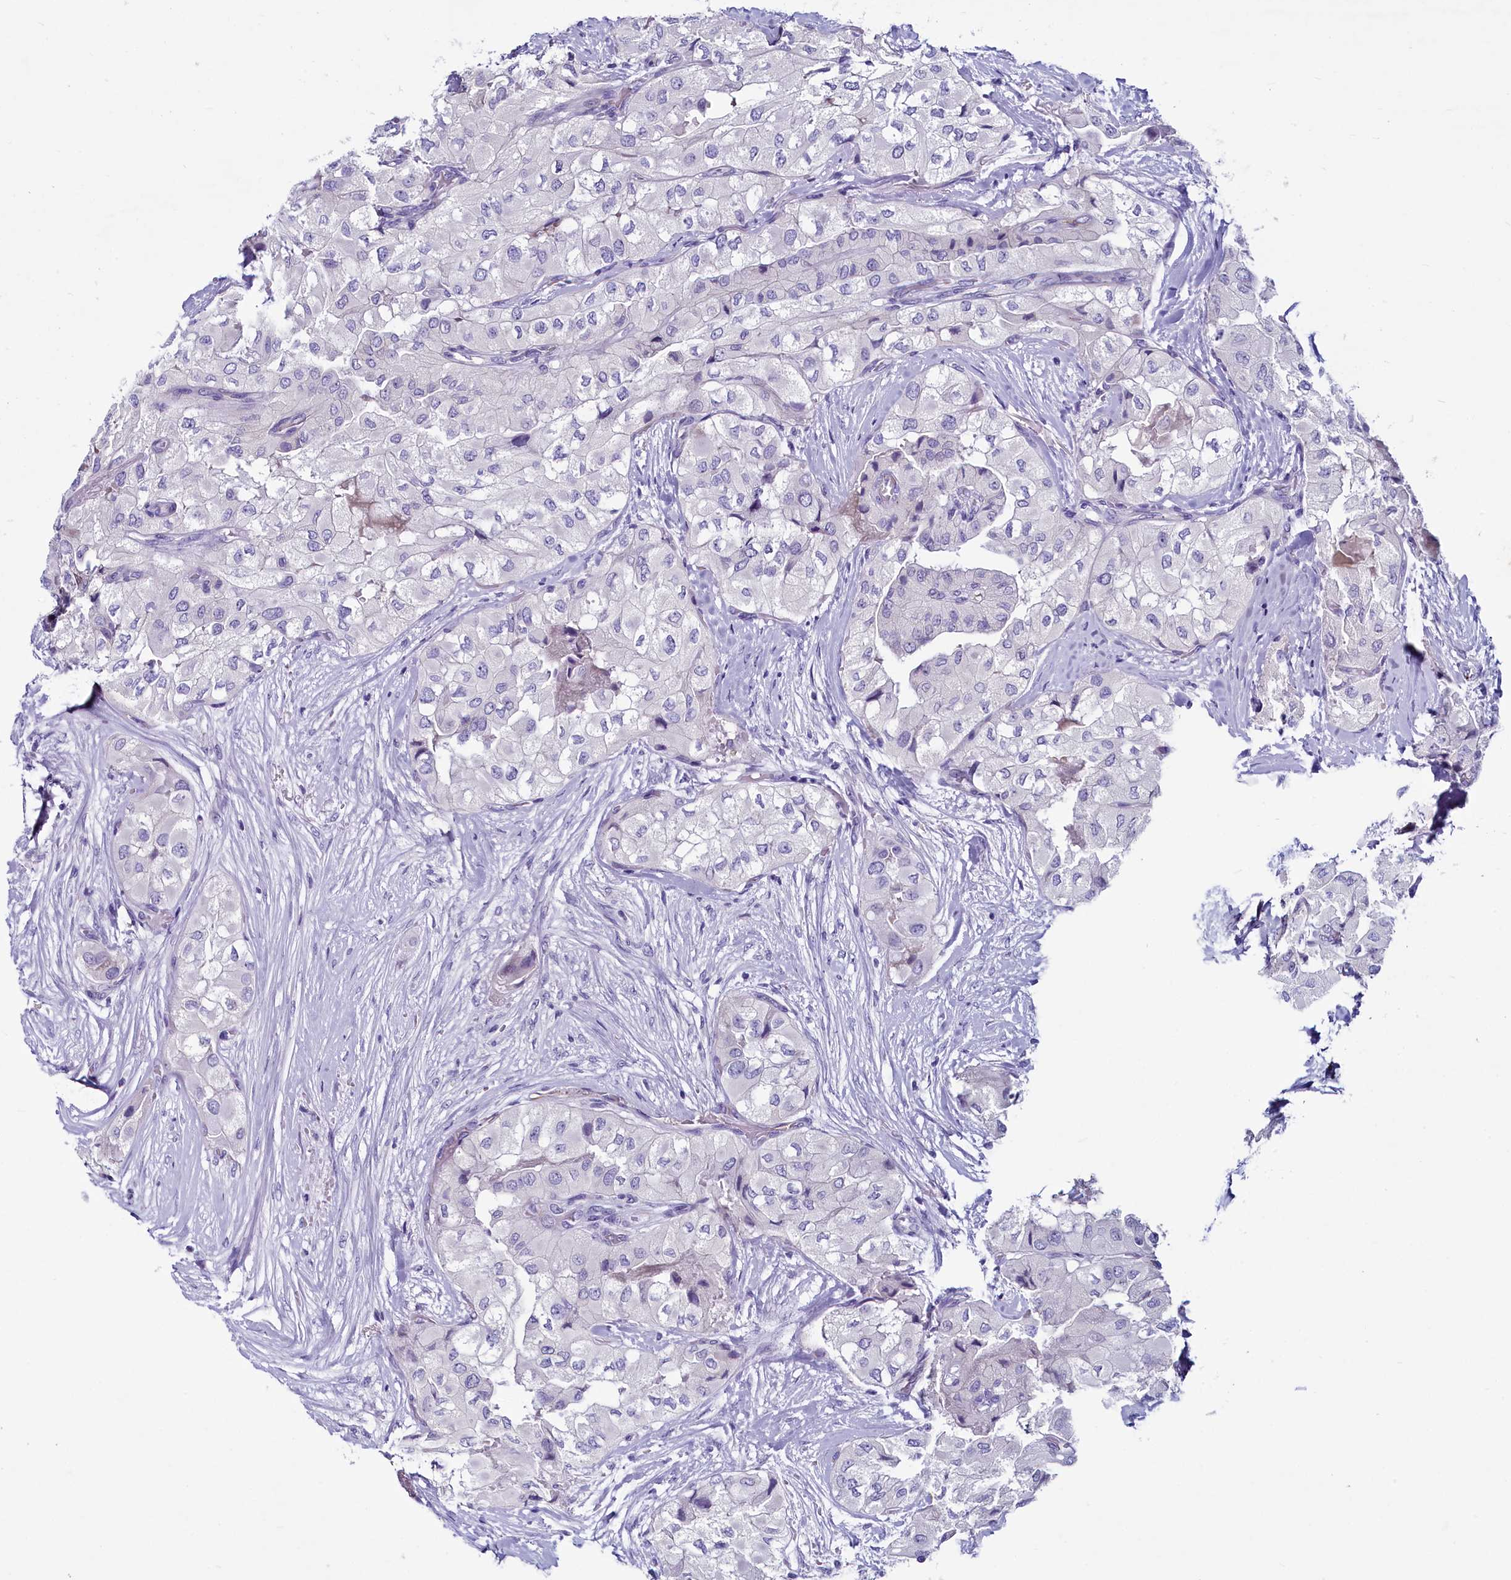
{"staining": {"intensity": "negative", "quantity": "none", "location": "none"}, "tissue": "thyroid cancer", "cell_type": "Tumor cells", "image_type": "cancer", "snomed": [{"axis": "morphology", "description": "Papillary adenocarcinoma, NOS"}, {"axis": "topography", "description": "Thyroid gland"}], "caption": "DAB immunohistochemical staining of human thyroid cancer (papillary adenocarcinoma) reveals no significant staining in tumor cells.", "gene": "INSC", "patient": {"sex": "female", "age": 59}}